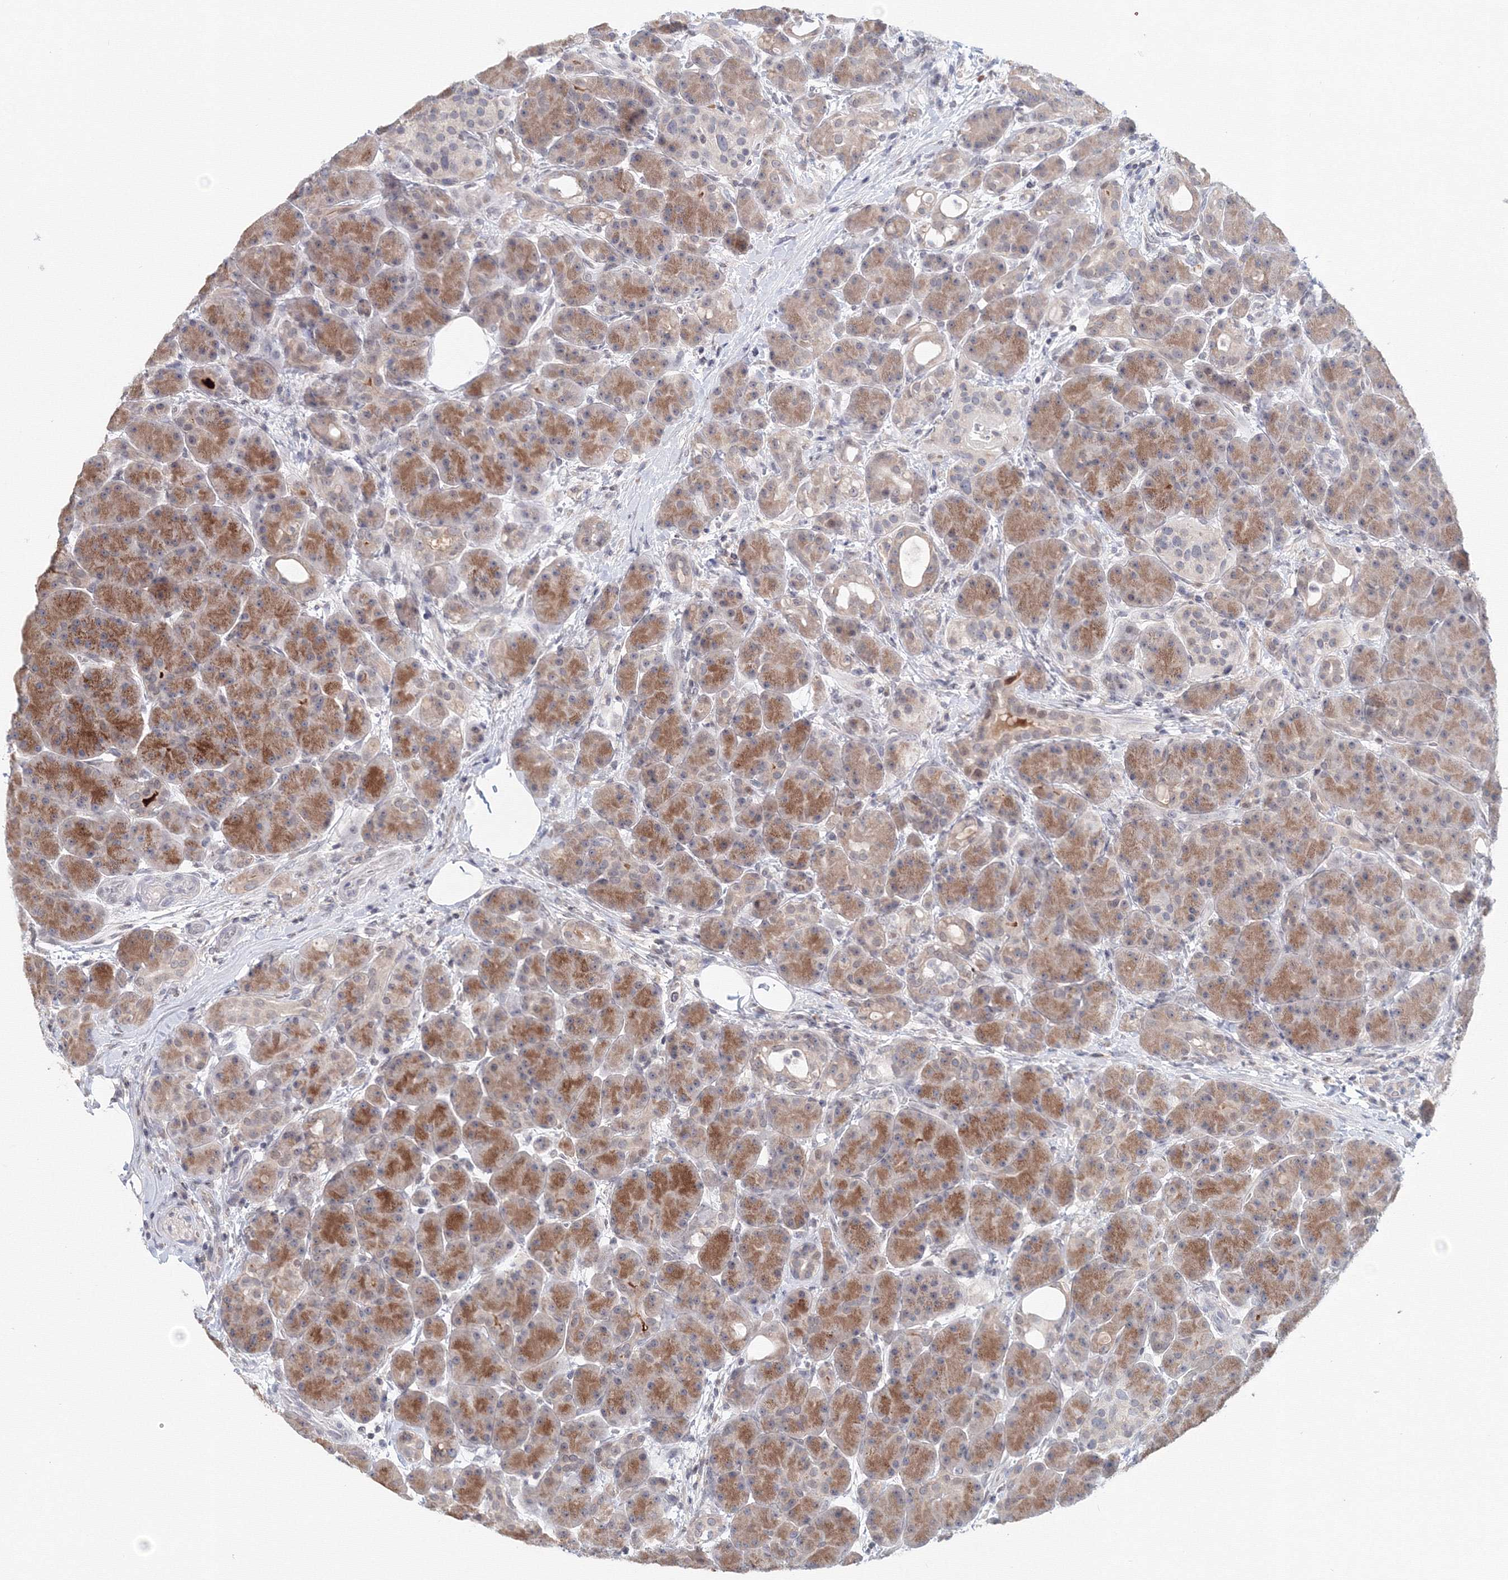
{"staining": {"intensity": "moderate", "quantity": ">75%", "location": "cytoplasmic/membranous"}, "tissue": "pancreas", "cell_type": "Exocrine glandular cells", "image_type": "normal", "snomed": [{"axis": "morphology", "description": "Normal tissue, NOS"}, {"axis": "topography", "description": "Pancreas"}], "caption": "Exocrine glandular cells show moderate cytoplasmic/membranous expression in approximately >75% of cells in benign pancreas.", "gene": "SLC7A7", "patient": {"sex": "male", "age": 63}}